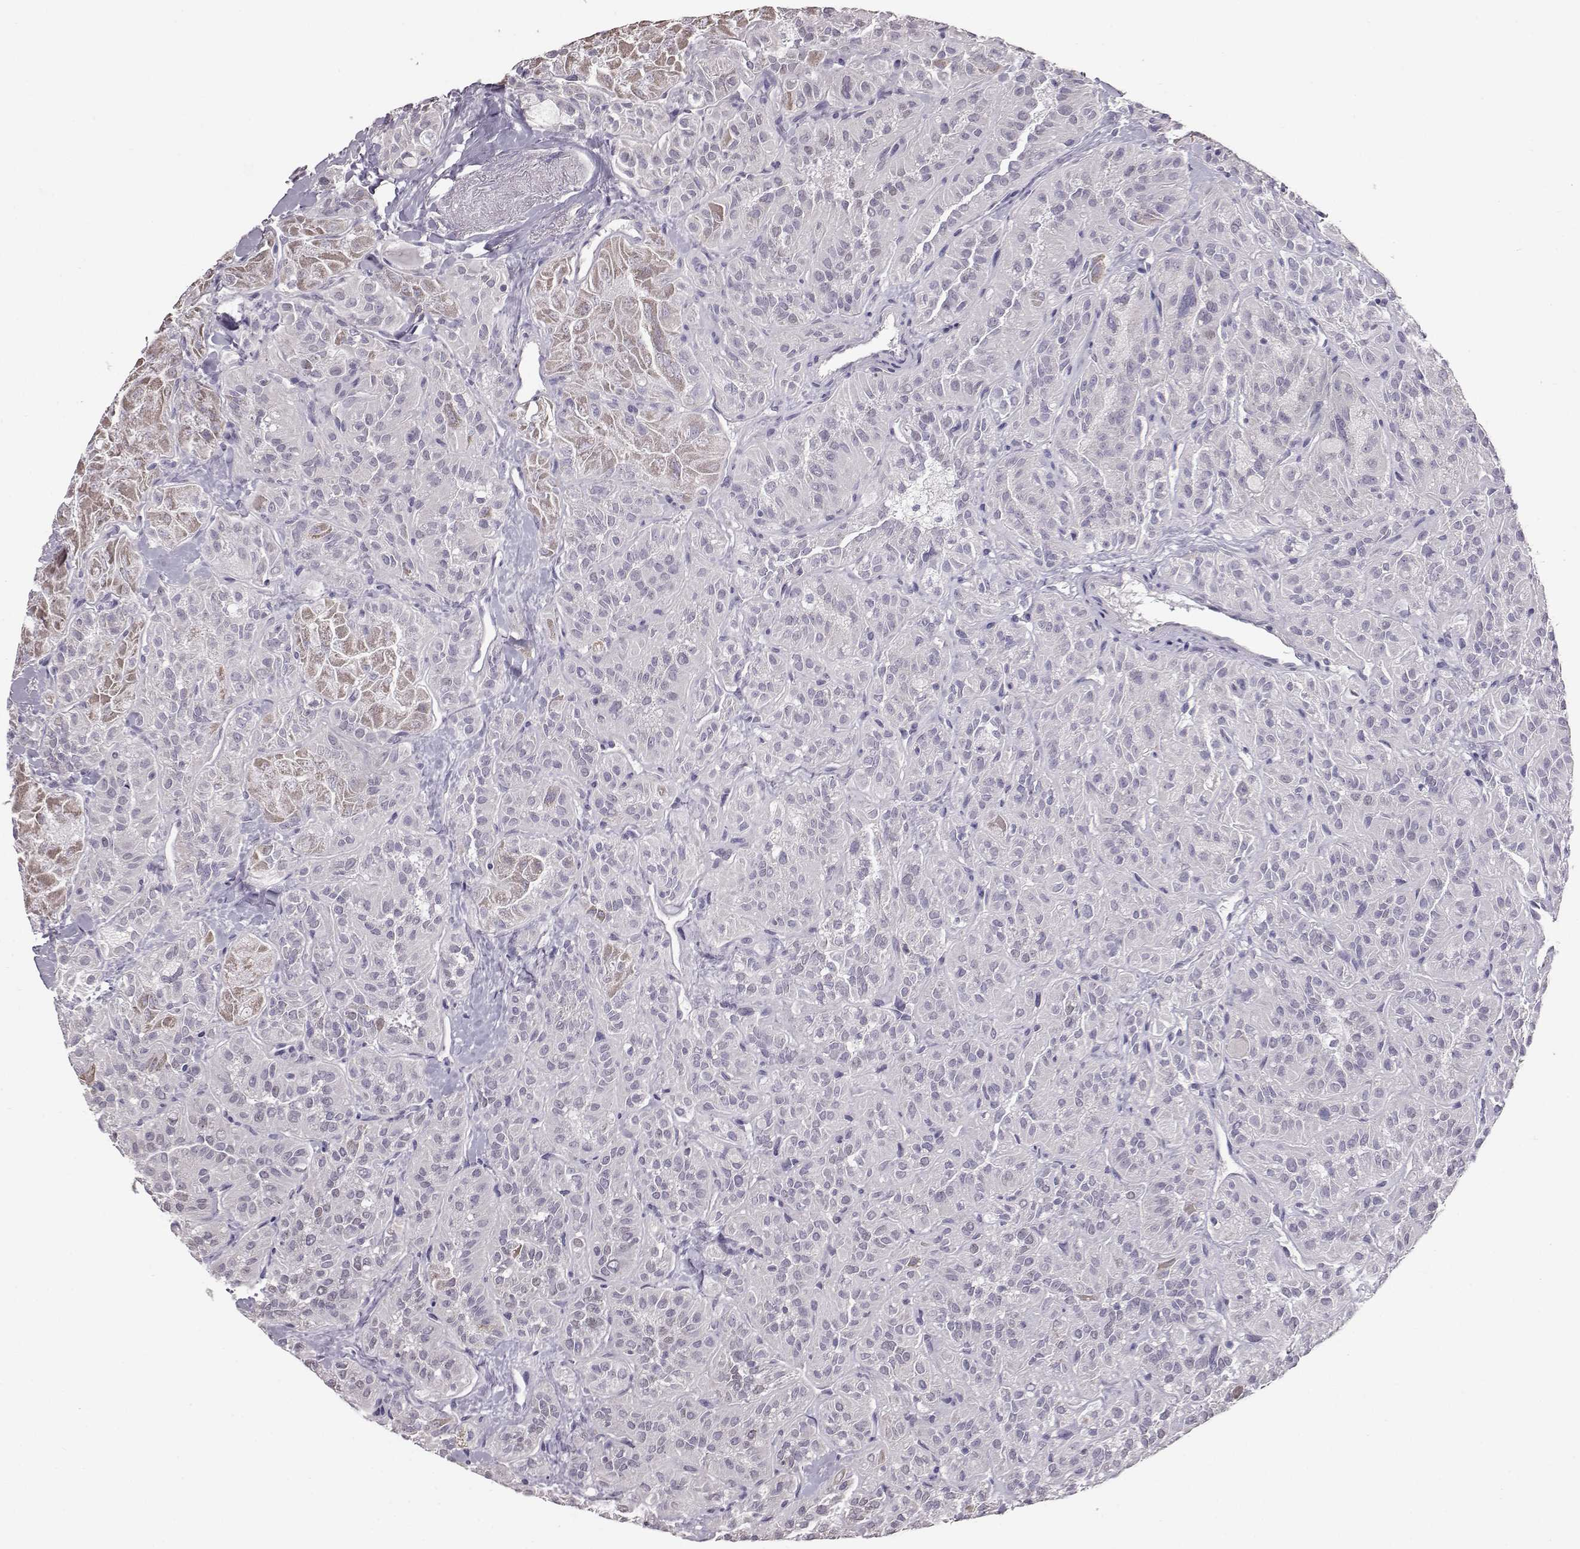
{"staining": {"intensity": "negative", "quantity": "none", "location": "none"}, "tissue": "thyroid cancer", "cell_type": "Tumor cells", "image_type": "cancer", "snomed": [{"axis": "morphology", "description": "Papillary adenocarcinoma, NOS"}, {"axis": "topography", "description": "Thyroid gland"}], "caption": "DAB (3,3'-diaminobenzidine) immunohistochemical staining of thyroid papillary adenocarcinoma exhibits no significant staining in tumor cells. (DAB (3,3'-diaminobenzidine) immunohistochemistry visualized using brightfield microscopy, high magnification).", "gene": "ALDH3A1", "patient": {"sex": "female", "age": 45}}